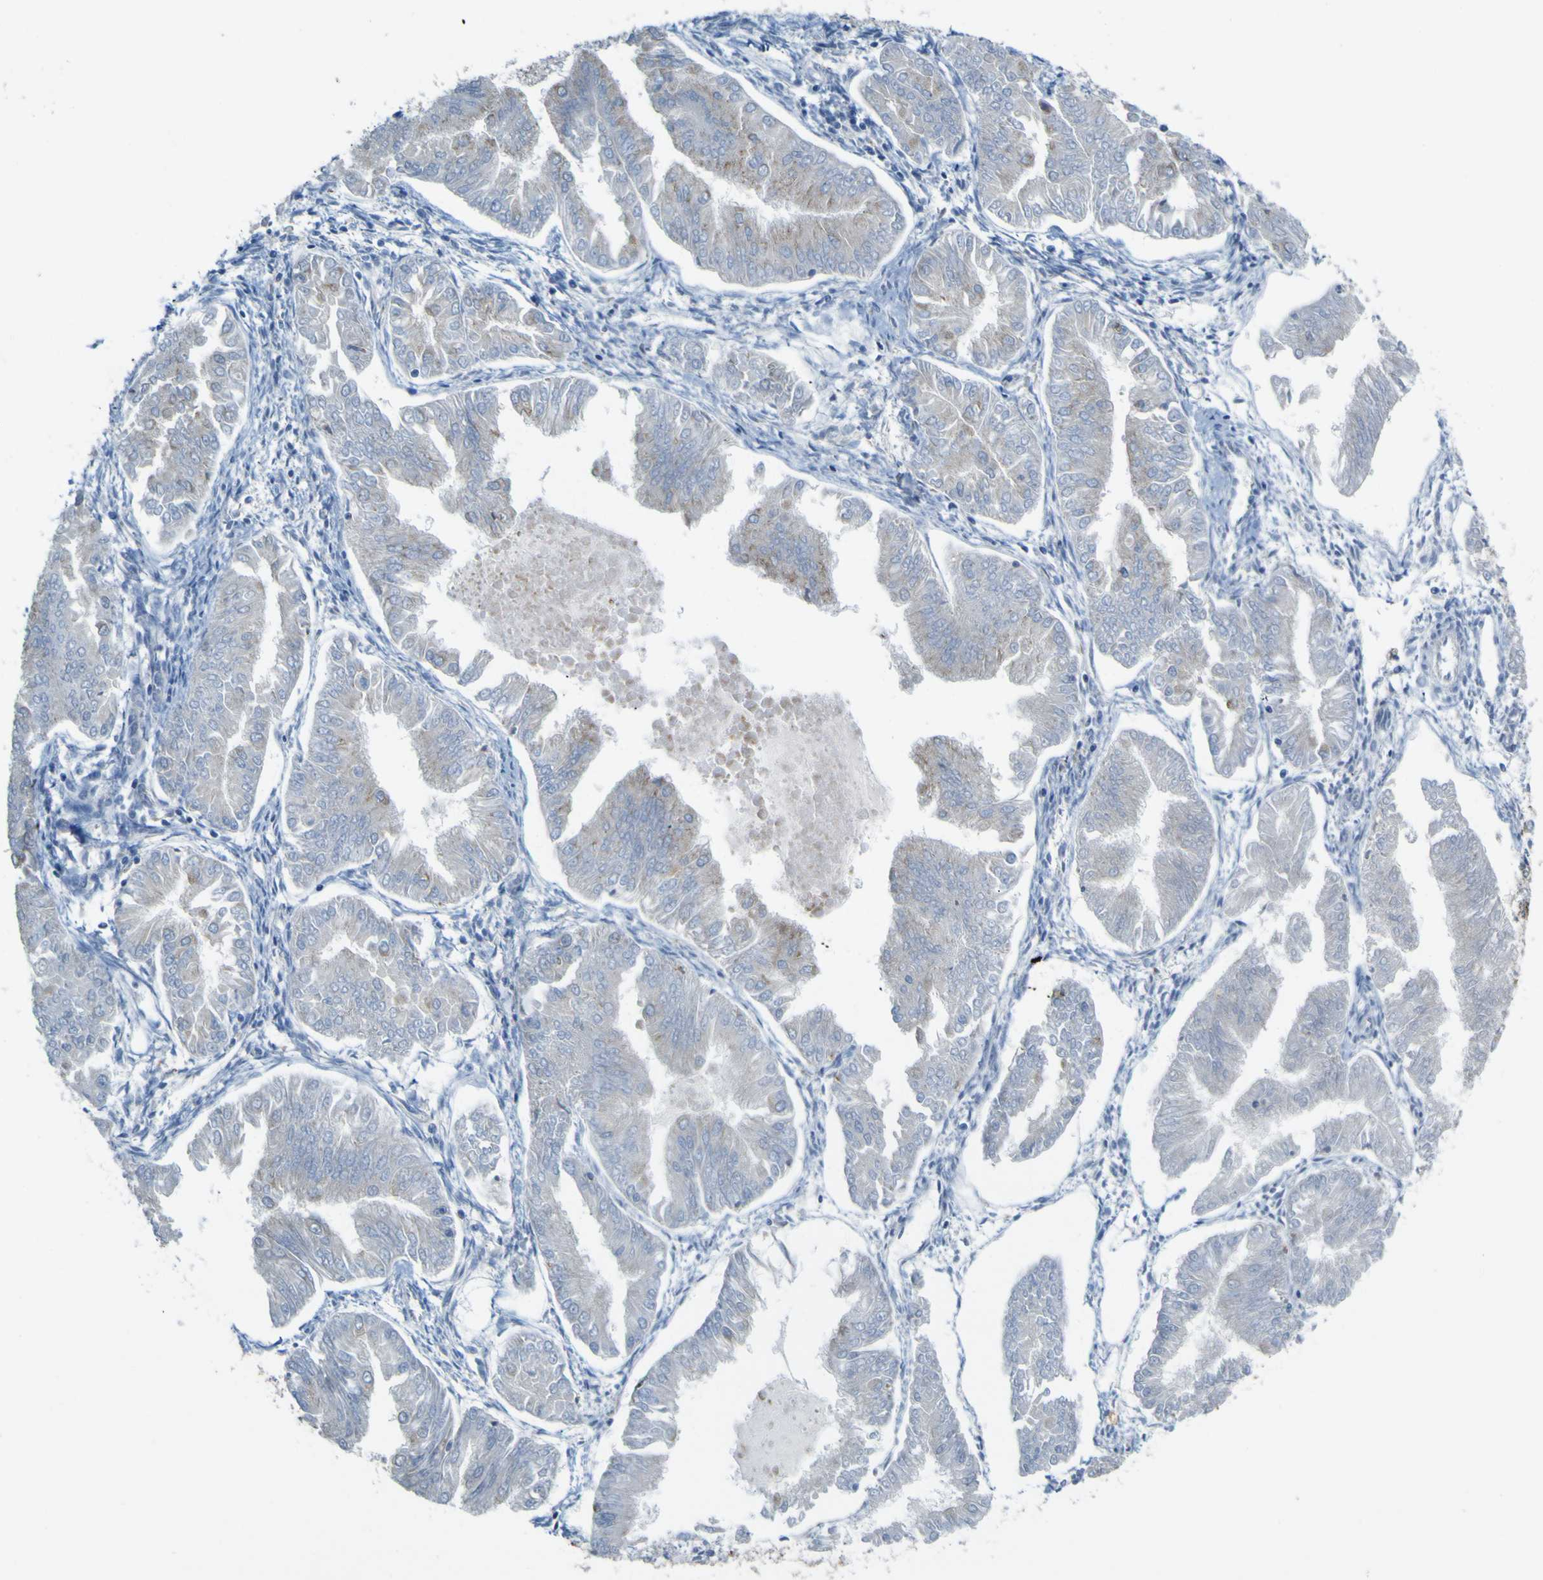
{"staining": {"intensity": "negative", "quantity": "none", "location": "none"}, "tissue": "endometrial cancer", "cell_type": "Tumor cells", "image_type": "cancer", "snomed": [{"axis": "morphology", "description": "Adenocarcinoma, NOS"}, {"axis": "topography", "description": "Endometrium"}], "caption": "Tumor cells show no significant positivity in endometrial cancer (adenocarcinoma).", "gene": "ACBD5", "patient": {"sex": "female", "age": 53}}